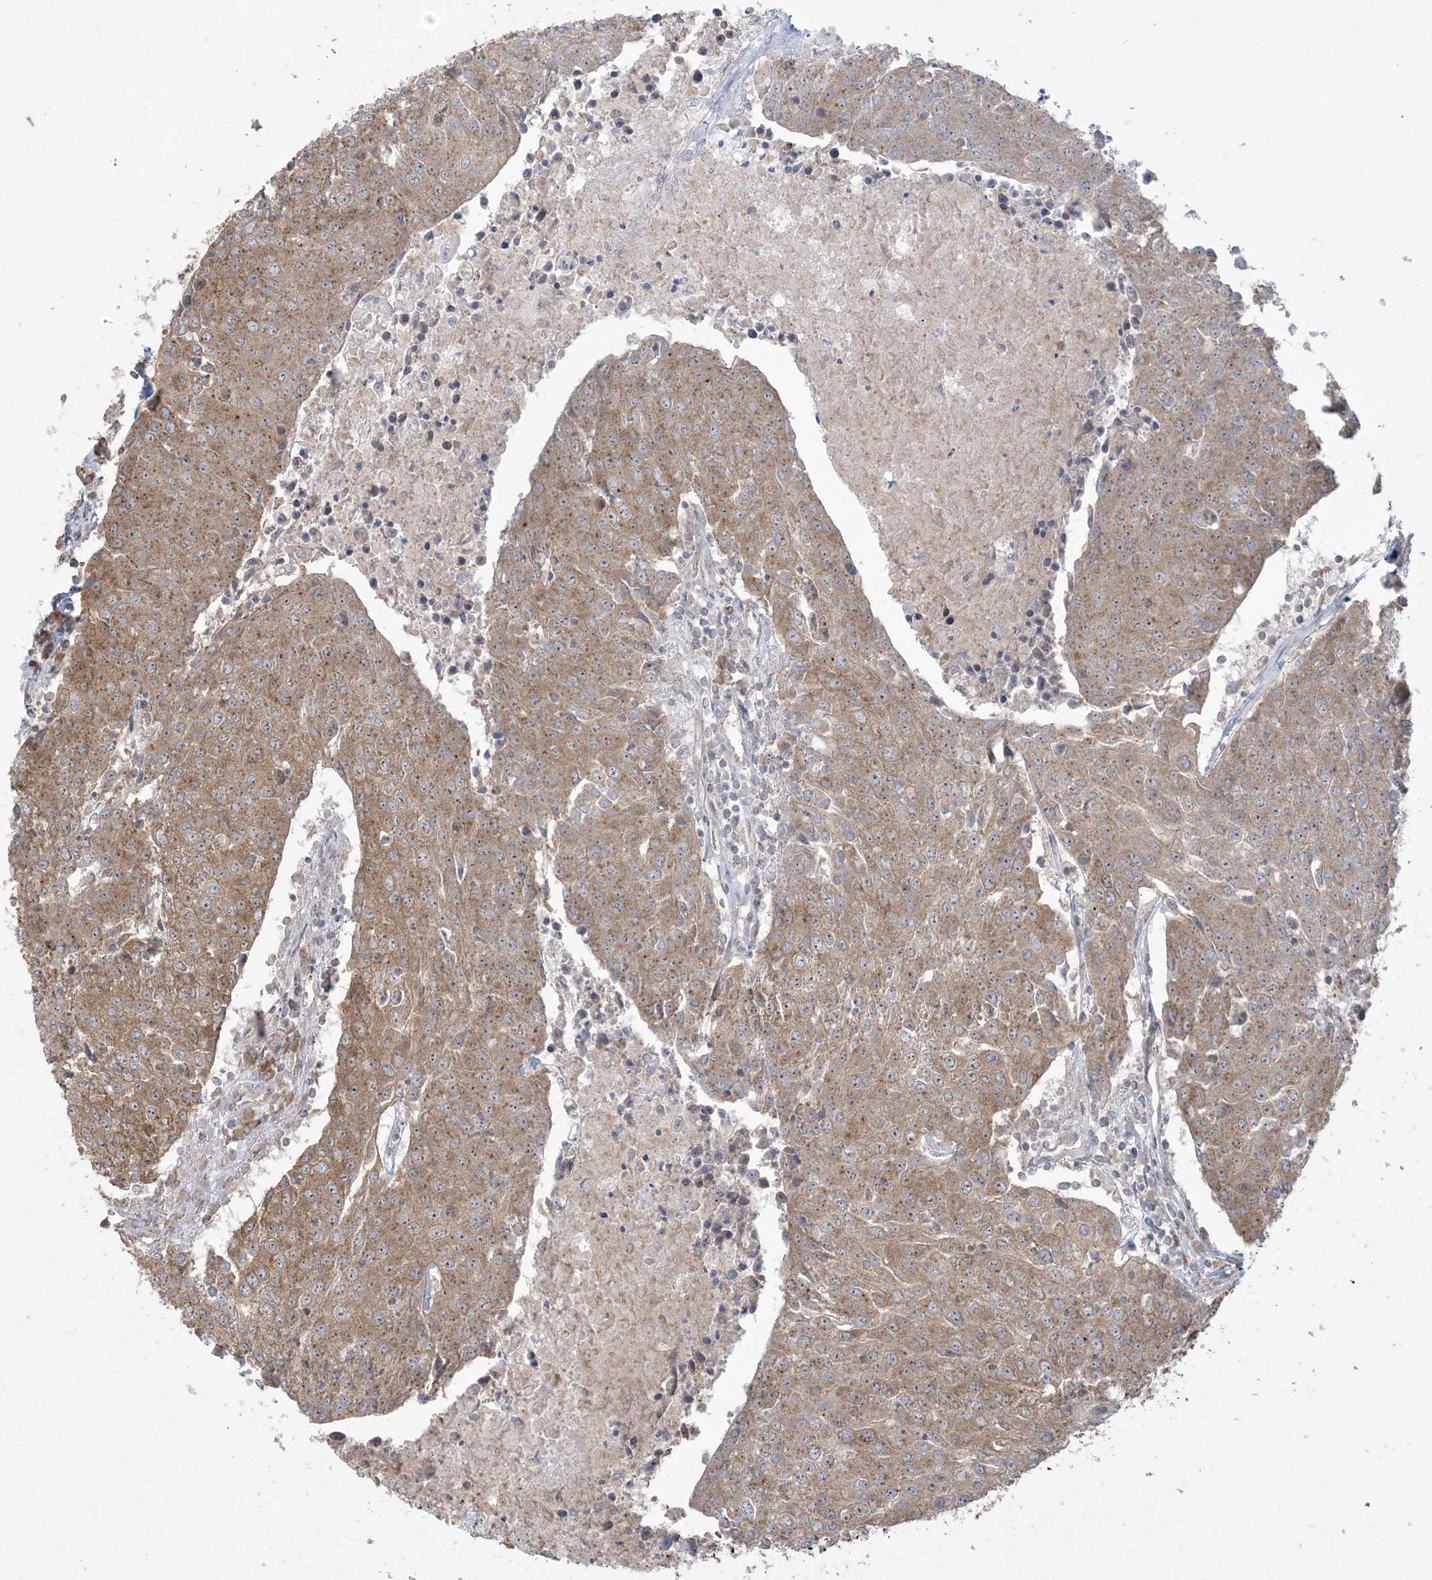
{"staining": {"intensity": "moderate", "quantity": "25%-75%", "location": "cytoplasmic/membranous"}, "tissue": "urothelial cancer", "cell_type": "Tumor cells", "image_type": "cancer", "snomed": [{"axis": "morphology", "description": "Urothelial carcinoma, High grade"}, {"axis": "topography", "description": "Urinary bladder"}], "caption": "Protein analysis of high-grade urothelial carcinoma tissue exhibits moderate cytoplasmic/membranous positivity in approximately 25%-75% of tumor cells.", "gene": "ABCF3", "patient": {"sex": "female", "age": 85}}